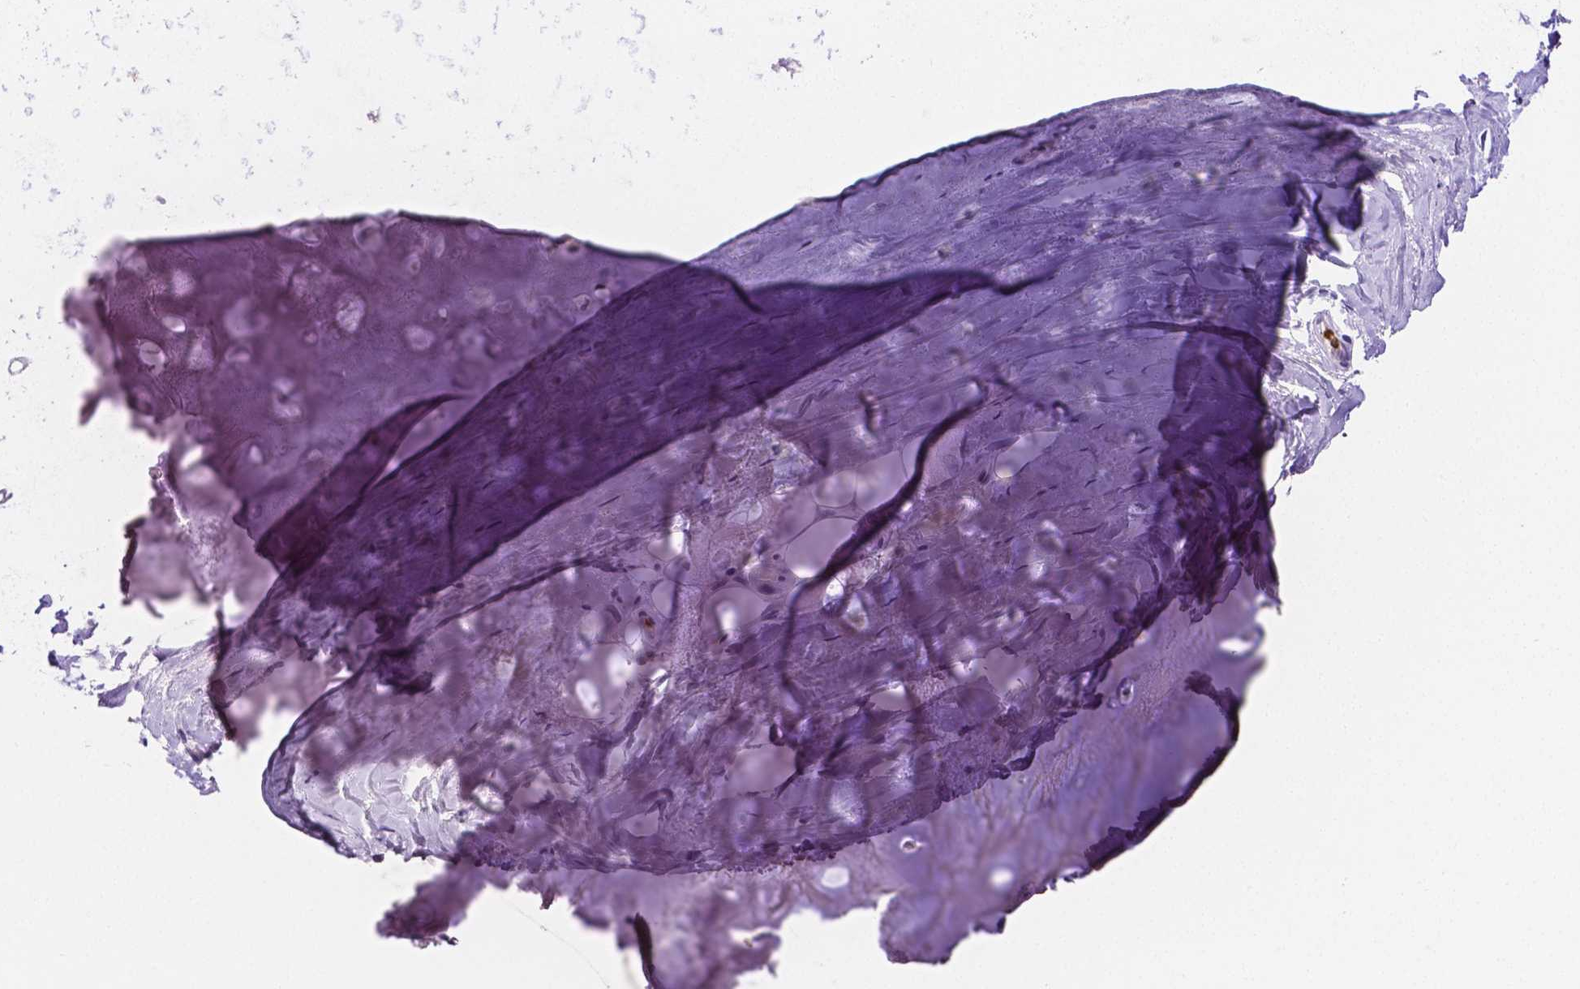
{"staining": {"intensity": "negative", "quantity": "none", "location": "none"}, "tissue": "adipose tissue", "cell_type": "Adipocytes", "image_type": "normal", "snomed": [{"axis": "morphology", "description": "Normal tissue, NOS"}, {"axis": "topography", "description": "Cartilage tissue"}], "caption": "Adipocytes show no significant expression in normal adipose tissue. (Stains: DAB immunohistochemistry with hematoxylin counter stain, Microscopy: brightfield microscopy at high magnification).", "gene": "MMP9", "patient": {"sex": "male", "age": 57}}